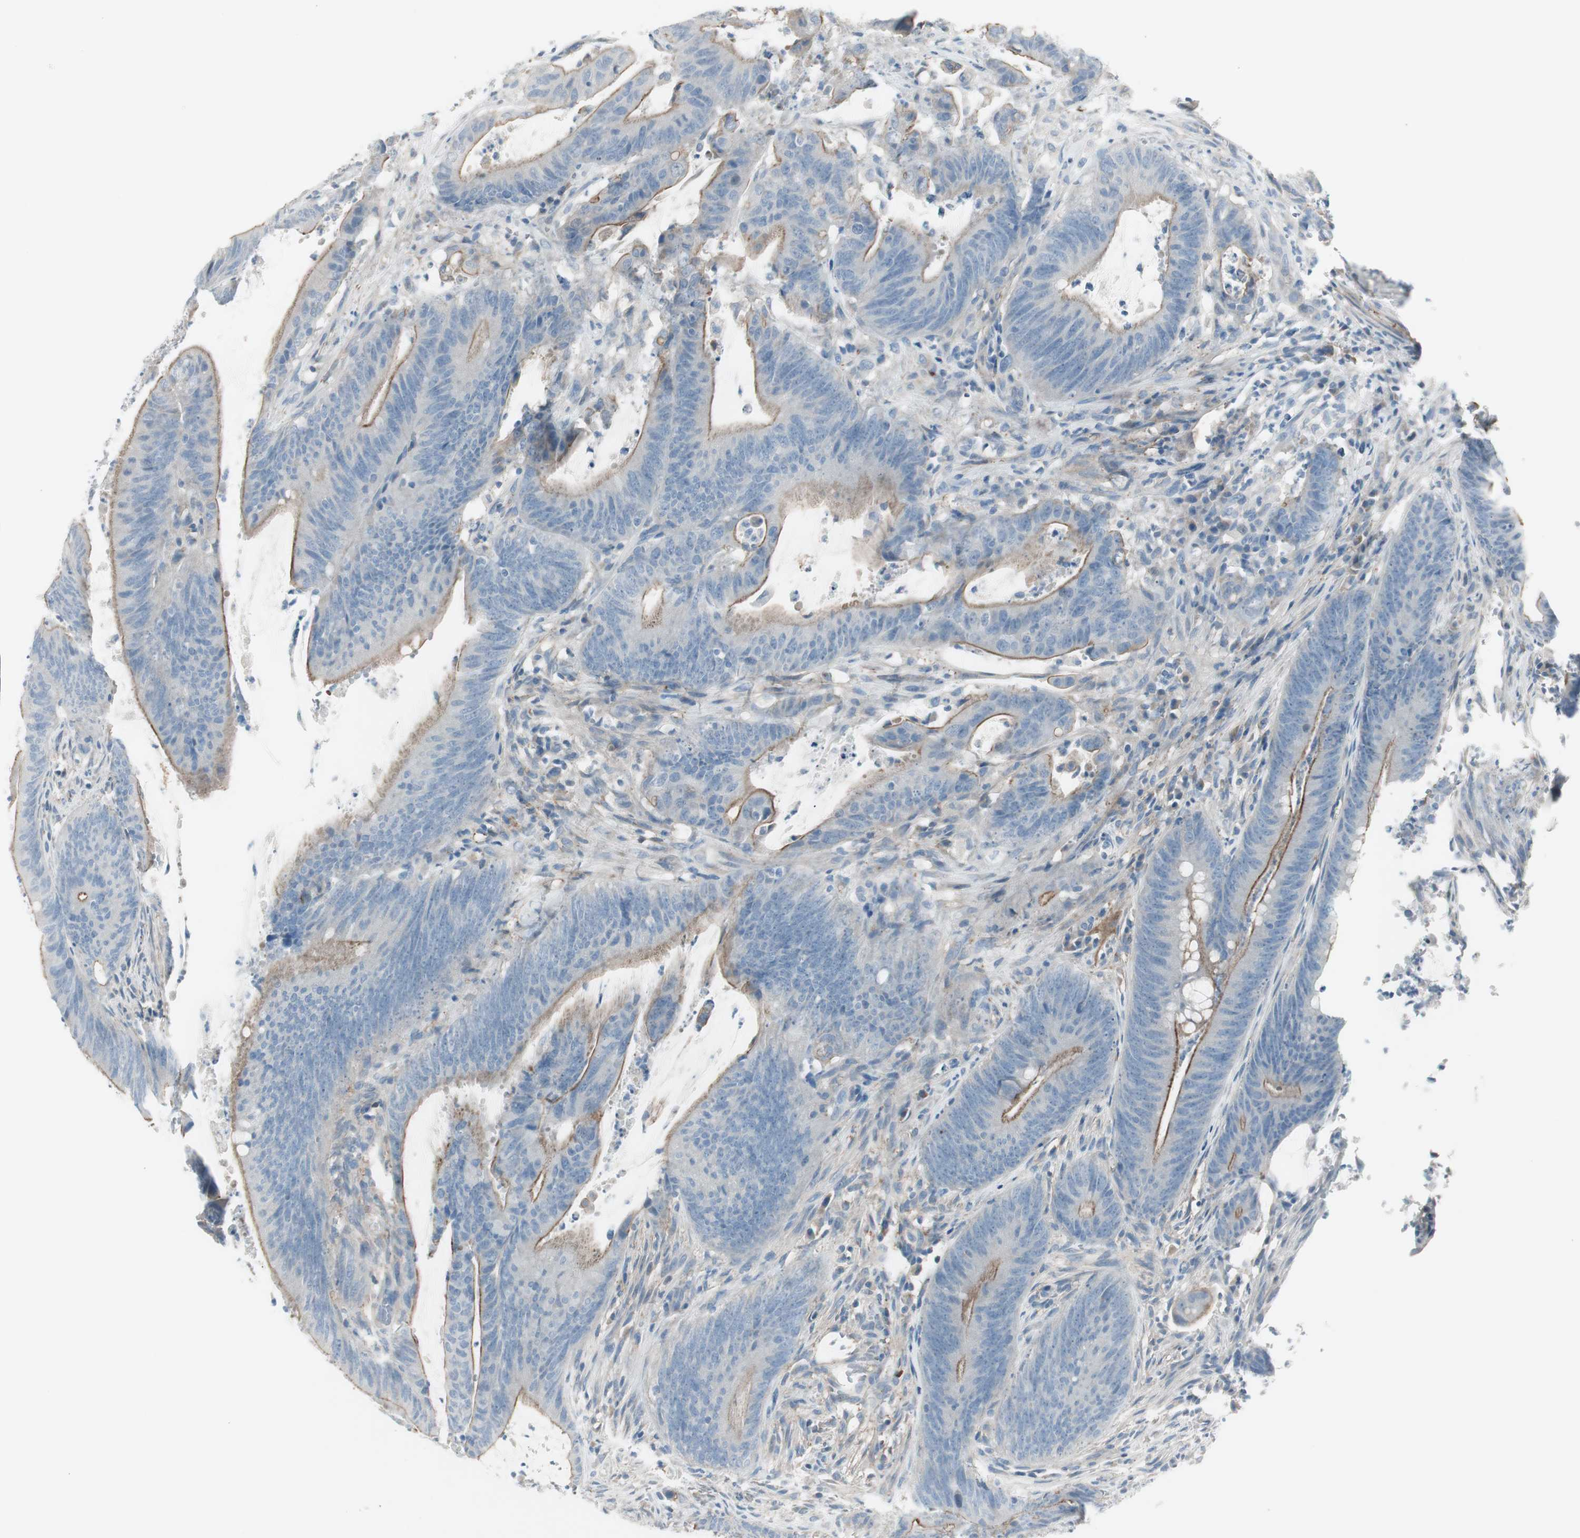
{"staining": {"intensity": "moderate", "quantity": "<25%", "location": "cytoplasmic/membranous"}, "tissue": "colorectal cancer", "cell_type": "Tumor cells", "image_type": "cancer", "snomed": [{"axis": "morphology", "description": "Adenocarcinoma, NOS"}, {"axis": "topography", "description": "Rectum"}], "caption": "This photomicrograph demonstrates immunohistochemistry (IHC) staining of human colorectal cancer (adenocarcinoma), with low moderate cytoplasmic/membranous staining in about <25% of tumor cells.", "gene": "CACNA2D1", "patient": {"sex": "female", "age": 66}}